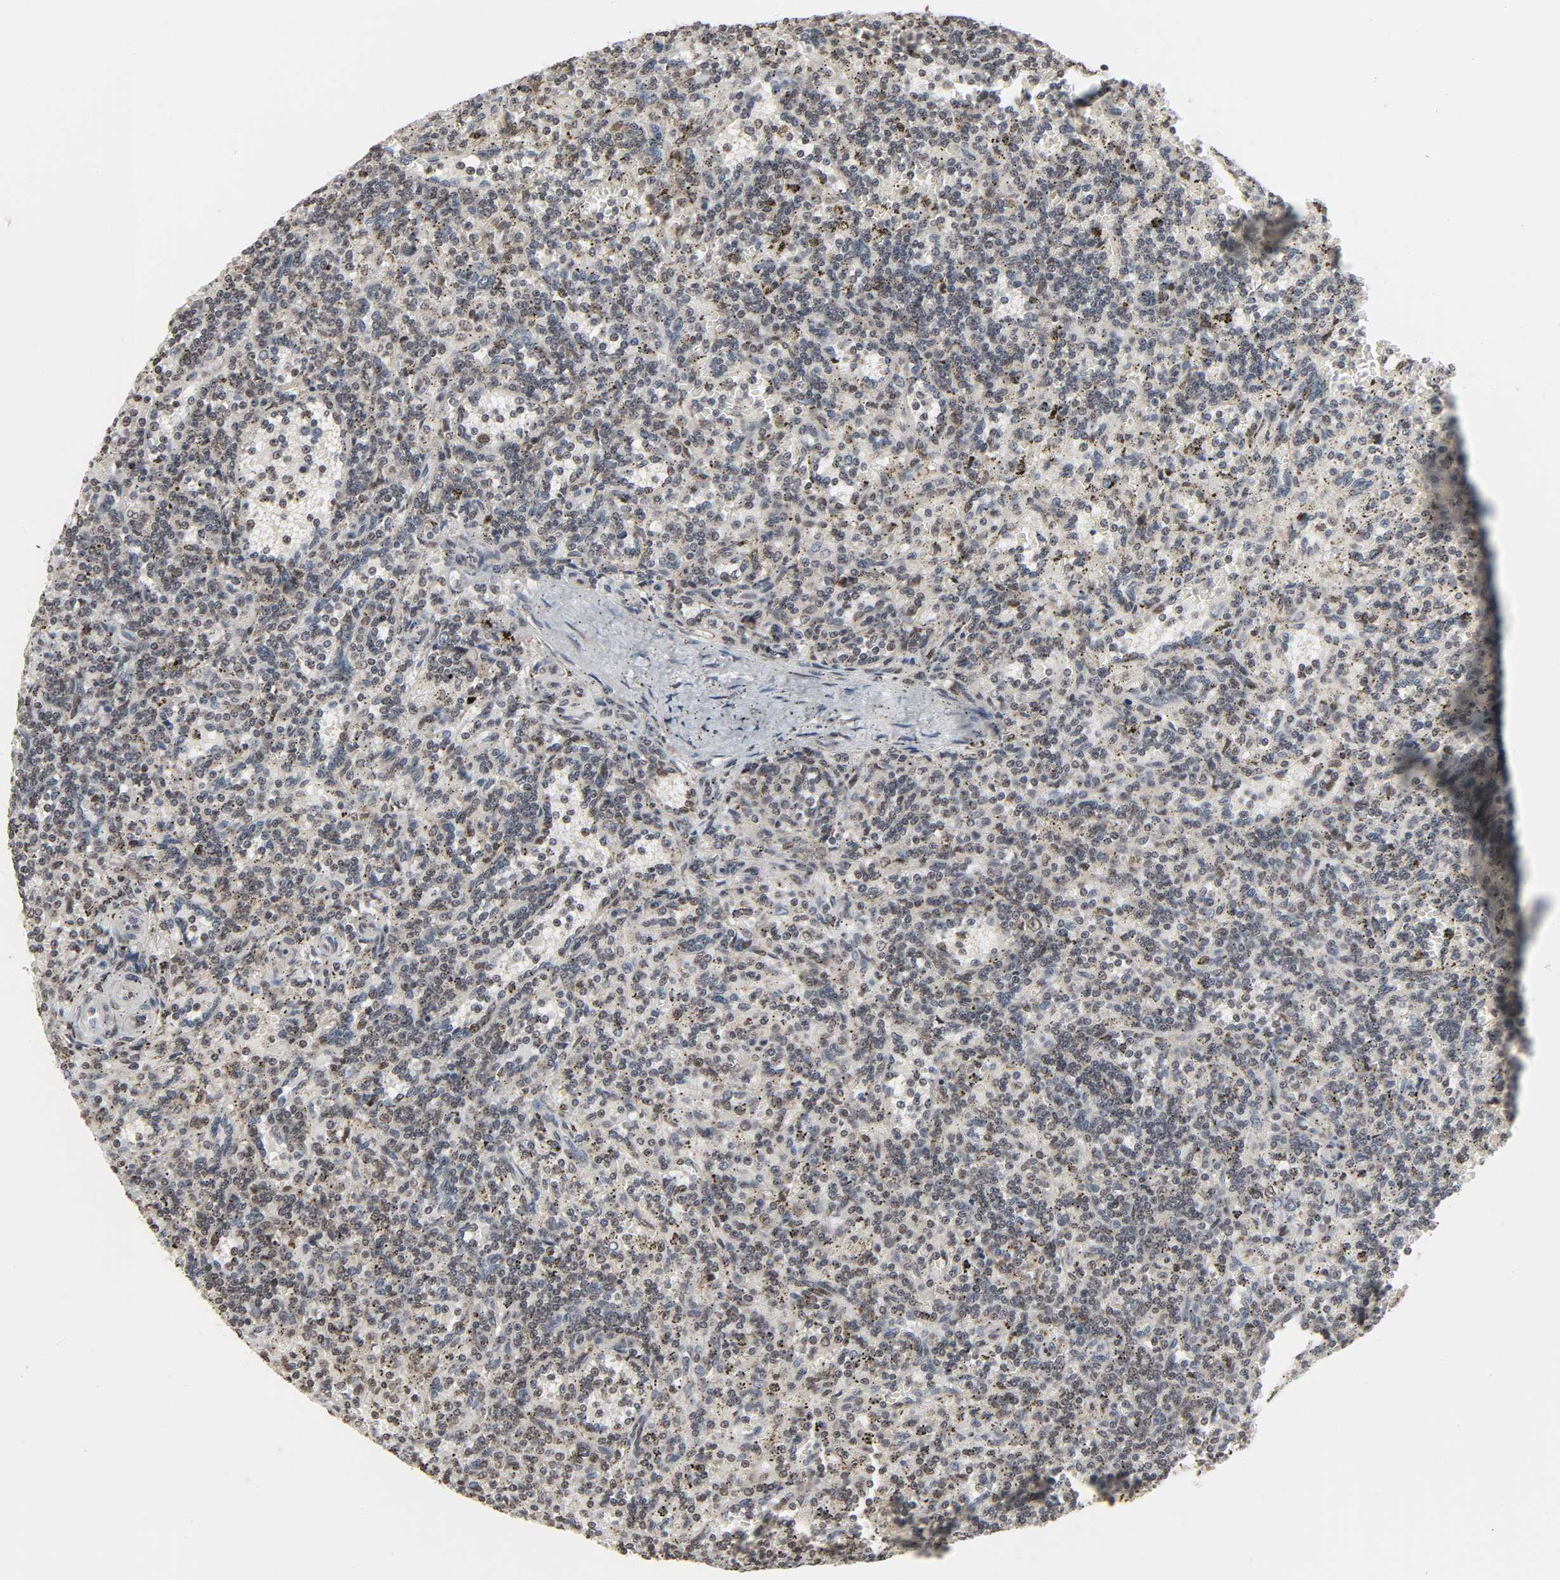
{"staining": {"intensity": "weak", "quantity": "<25%", "location": "nuclear"}, "tissue": "lymphoma", "cell_type": "Tumor cells", "image_type": "cancer", "snomed": [{"axis": "morphology", "description": "Malignant lymphoma, non-Hodgkin's type, Low grade"}, {"axis": "topography", "description": "Spleen"}], "caption": "This is a micrograph of immunohistochemistry staining of lymphoma, which shows no positivity in tumor cells.", "gene": "XRCC1", "patient": {"sex": "male", "age": 73}}